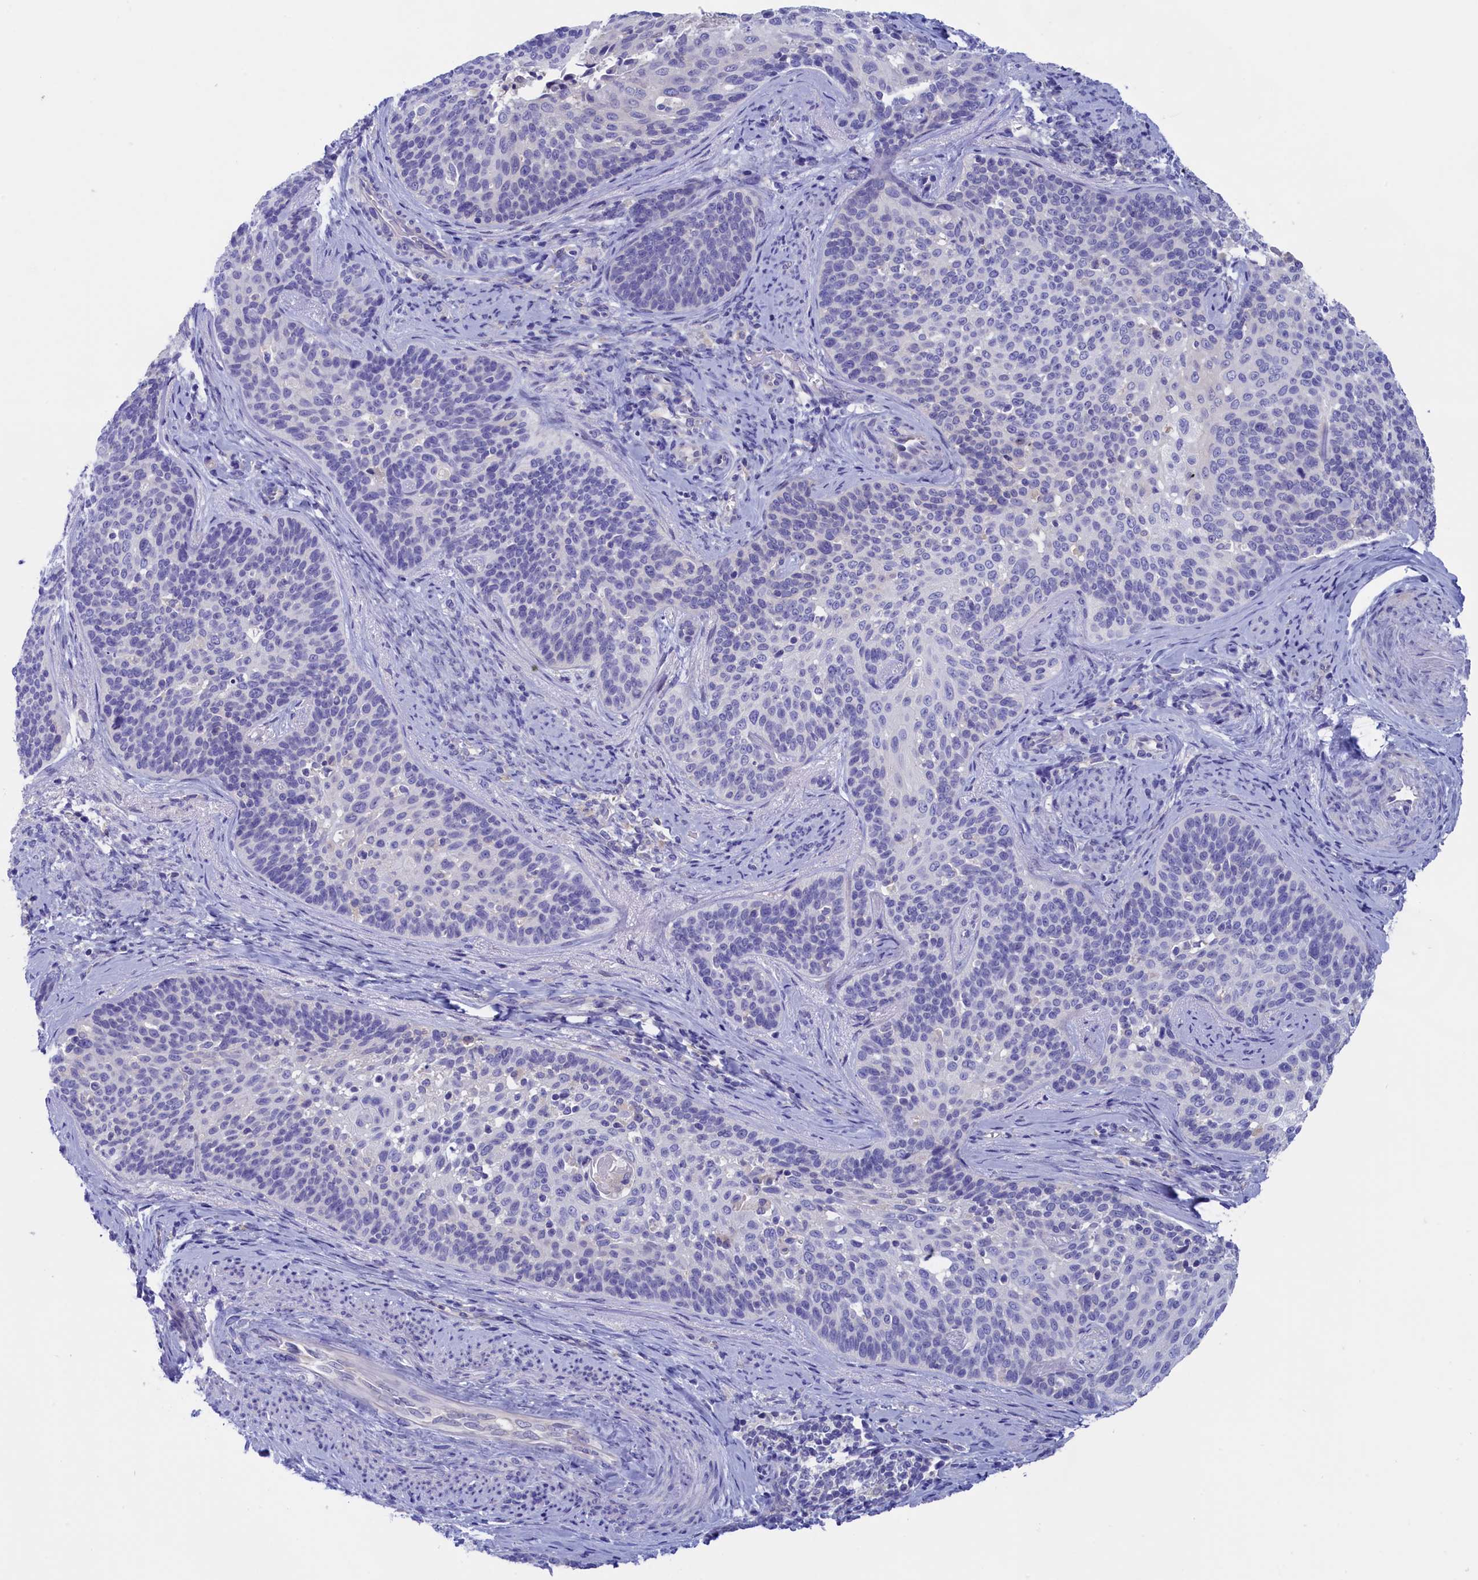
{"staining": {"intensity": "negative", "quantity": "none", "location": "none"}, "tissue": "cervical cancer", "cell_type": "Tumor cells", "image_type": "cancer", "snomed": [{"axis": "morphology", "description": "Squamous cell carcinoma, NOS"}, {"axis": "topography", "description": "Cervix"}], "caption": "Immunohistochemical staining of cervical cancer (squamous cell carcinoma) reveals no significant staining in tumor cells.", "gene": "VPS35L", "patient": {"sex": "female", "age": 50}}